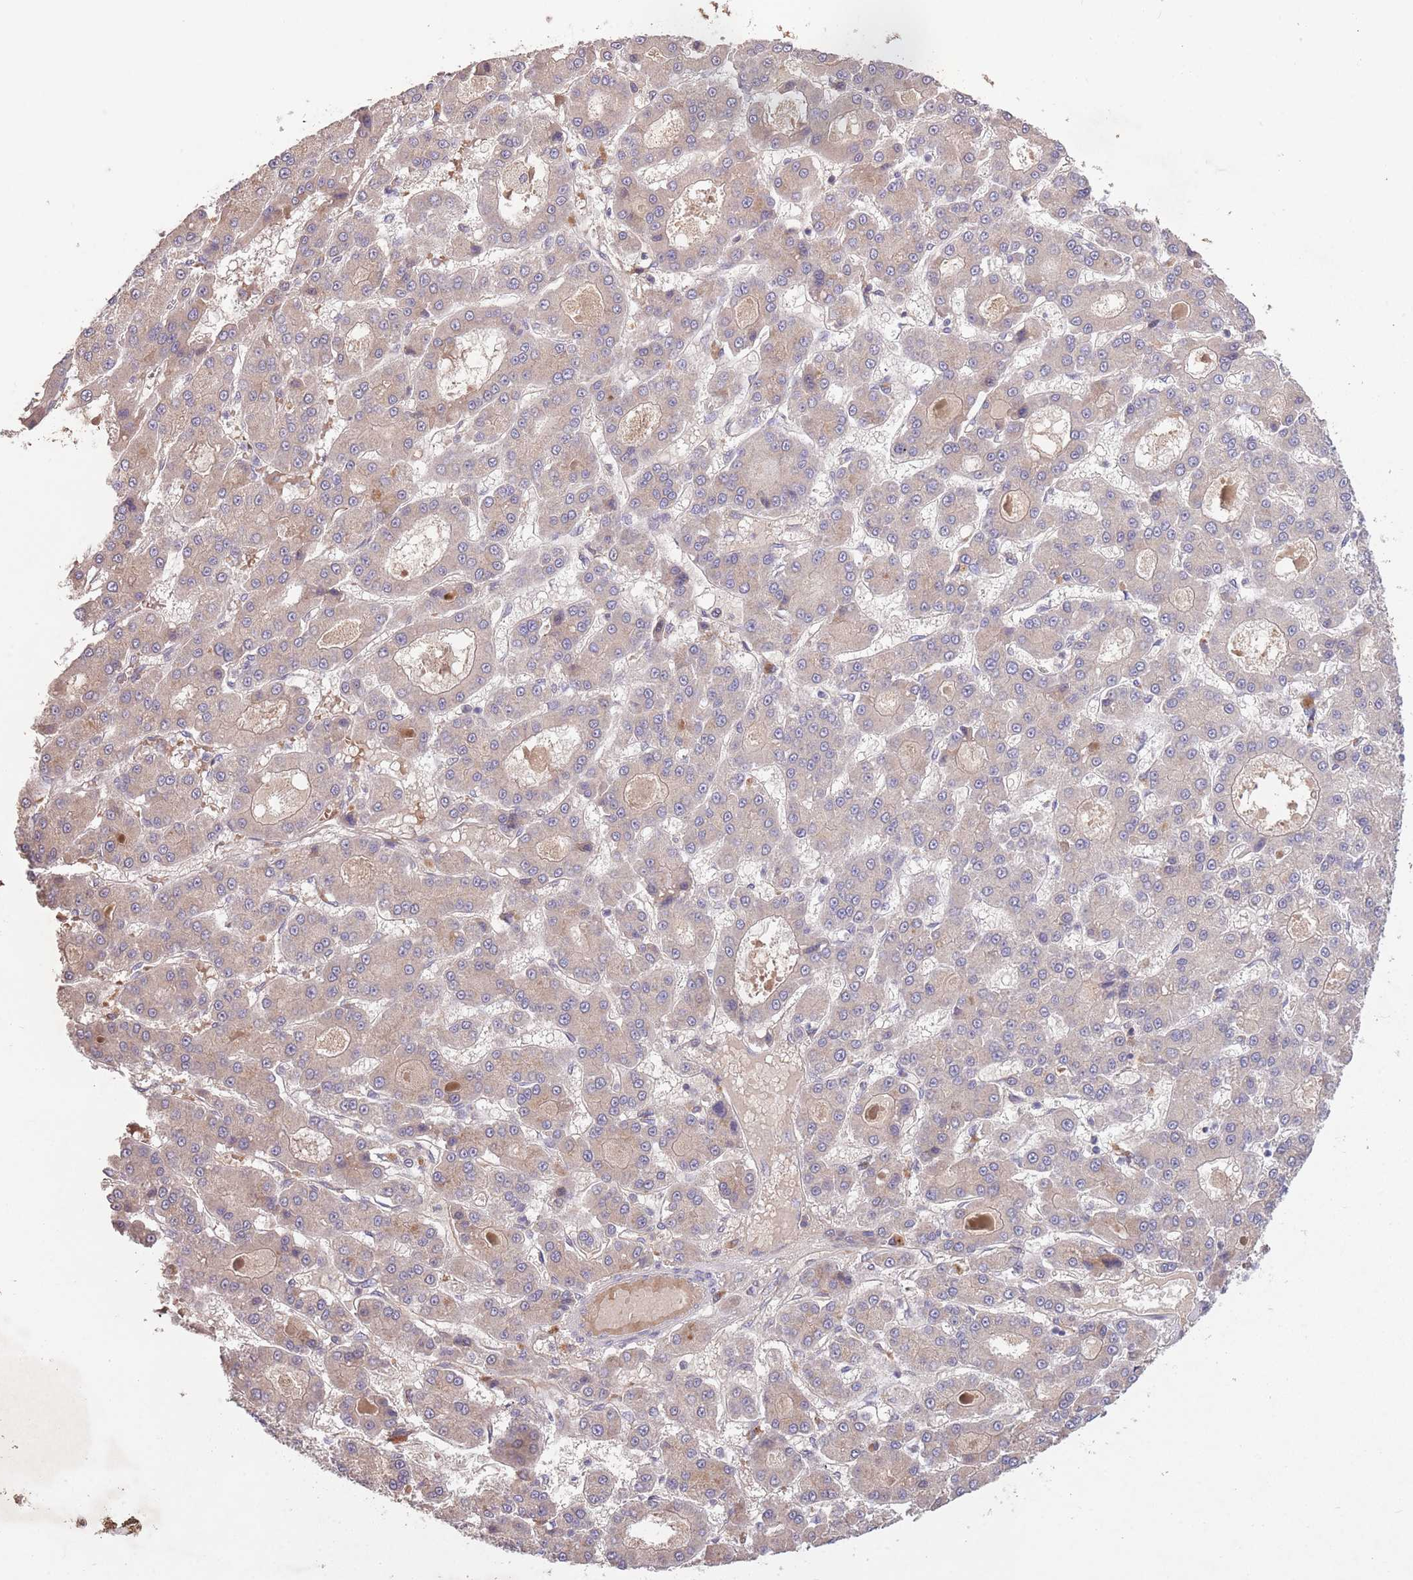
{"staining": {"intensity": "weak", "quantity": "<25%", "location": "cytoplasmic/membranous"}, "tissue": "liver cancer", "cell_type": "Tumor cells", "image_type": "cancer", "snomed": [{"axis": "morphology", "description": "Carcinoma, Hepatocellular, NOS"}, {"axis": "topography", "description": "Liver"}], "caption": "High power microscopy micrograph of an immunohistochemistry histopathology image of hepatocellular carcinoma (liver), revealing no significant positivity in tumor cells.", "gene": "OR2V2", "patient": {"sex": "male", "age": 70}}